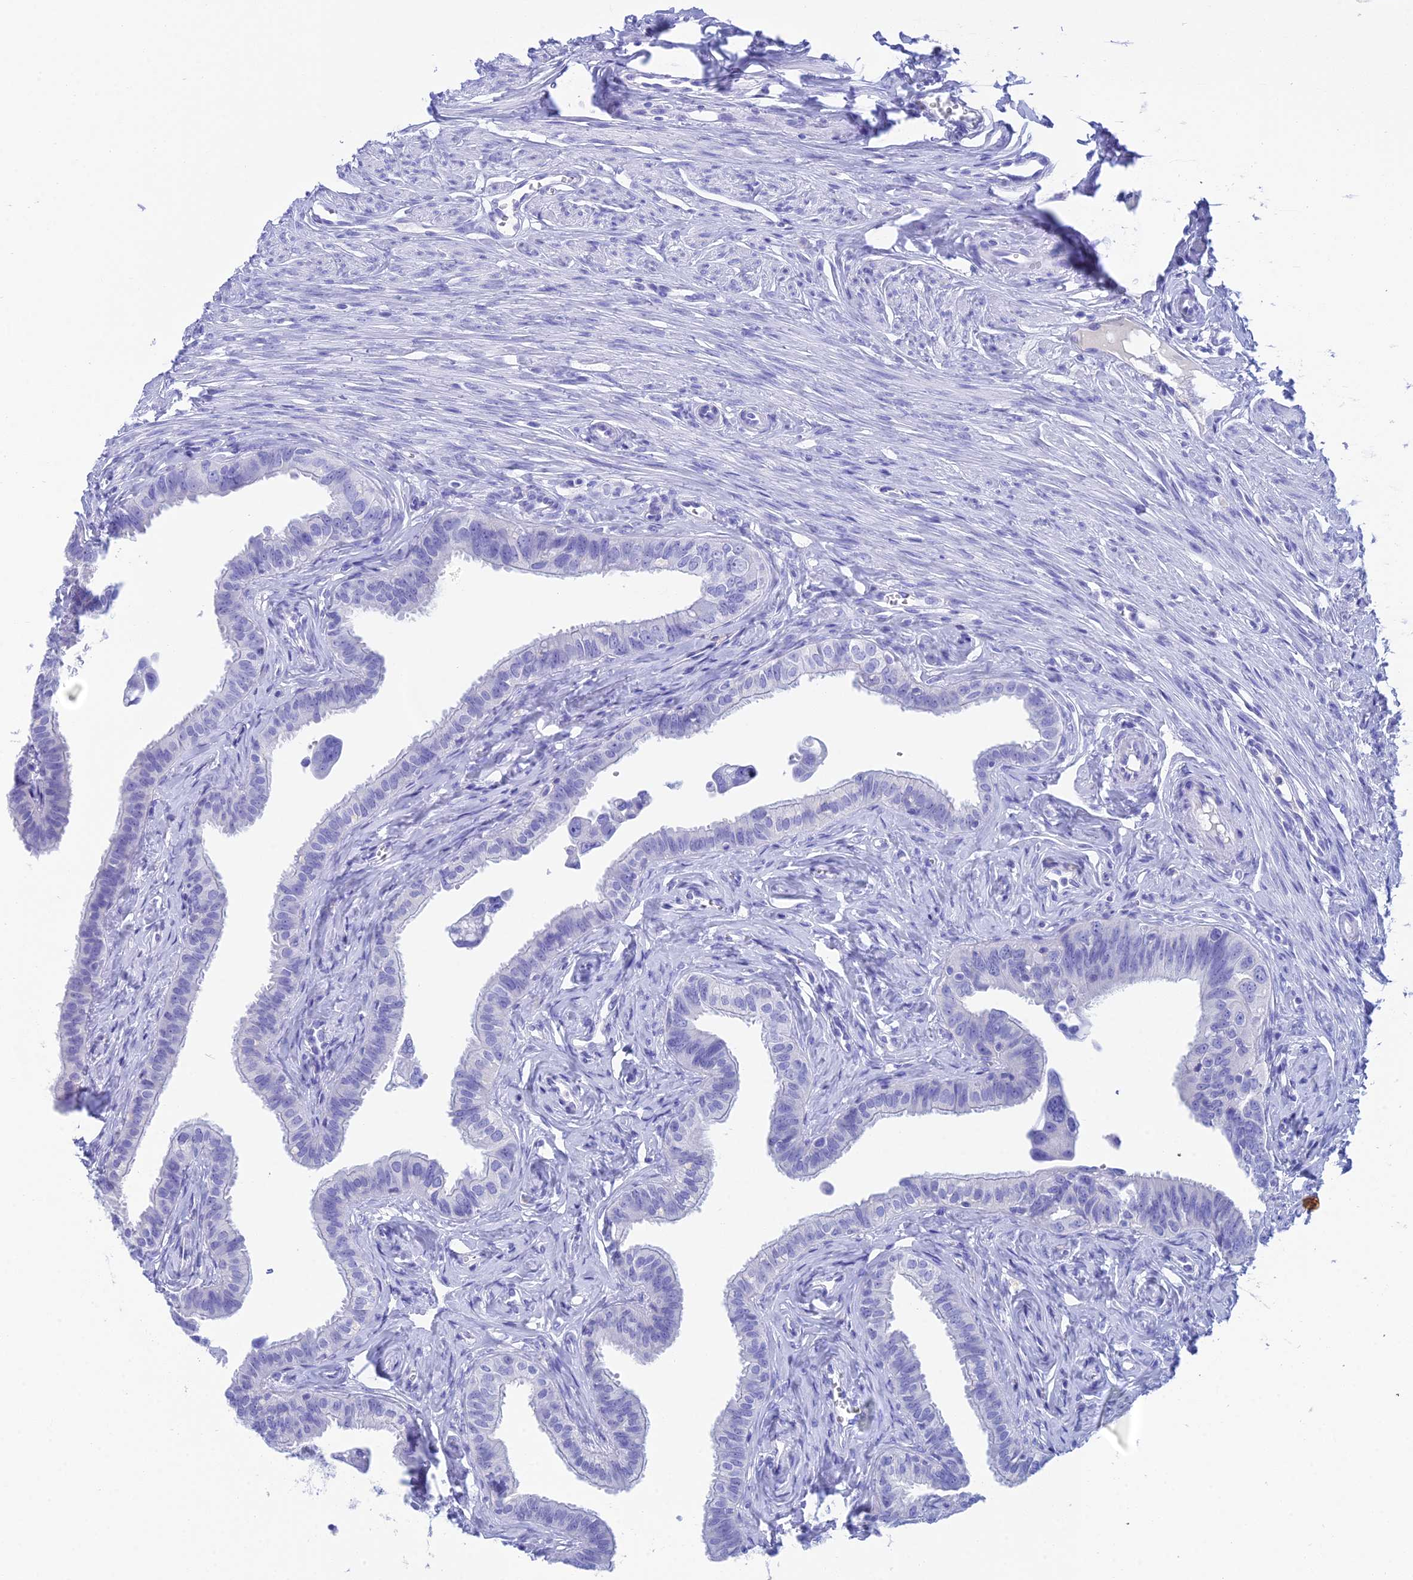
{"staining": {"intensity": "negative", "quantity": "none", "location": "none"}, "tissue": "fallopian tube", "cell_type": "Glandular cells", "image_type": "normal", "snomed": [{"axis": "morphology", "description": "Normal tissue, NOS"}, {"axis": "morphology", "description": "Carcinoma, NOS"}, {"axis": "topography", "description": "Fallopian tube"}, {"axis": "topography", "description": "Ovary"}], "caption": "There is no significant positivity in glandular cells of fallopian tube. (Stains: DAB (3,3'-diaminobenzidine) immunohistochemistry with hematoxylin counter stain, Microscopy: brightfield microscopy at high magnification).", "gene": "REG1A", "patient": {"sex": "female", "age": 59}}